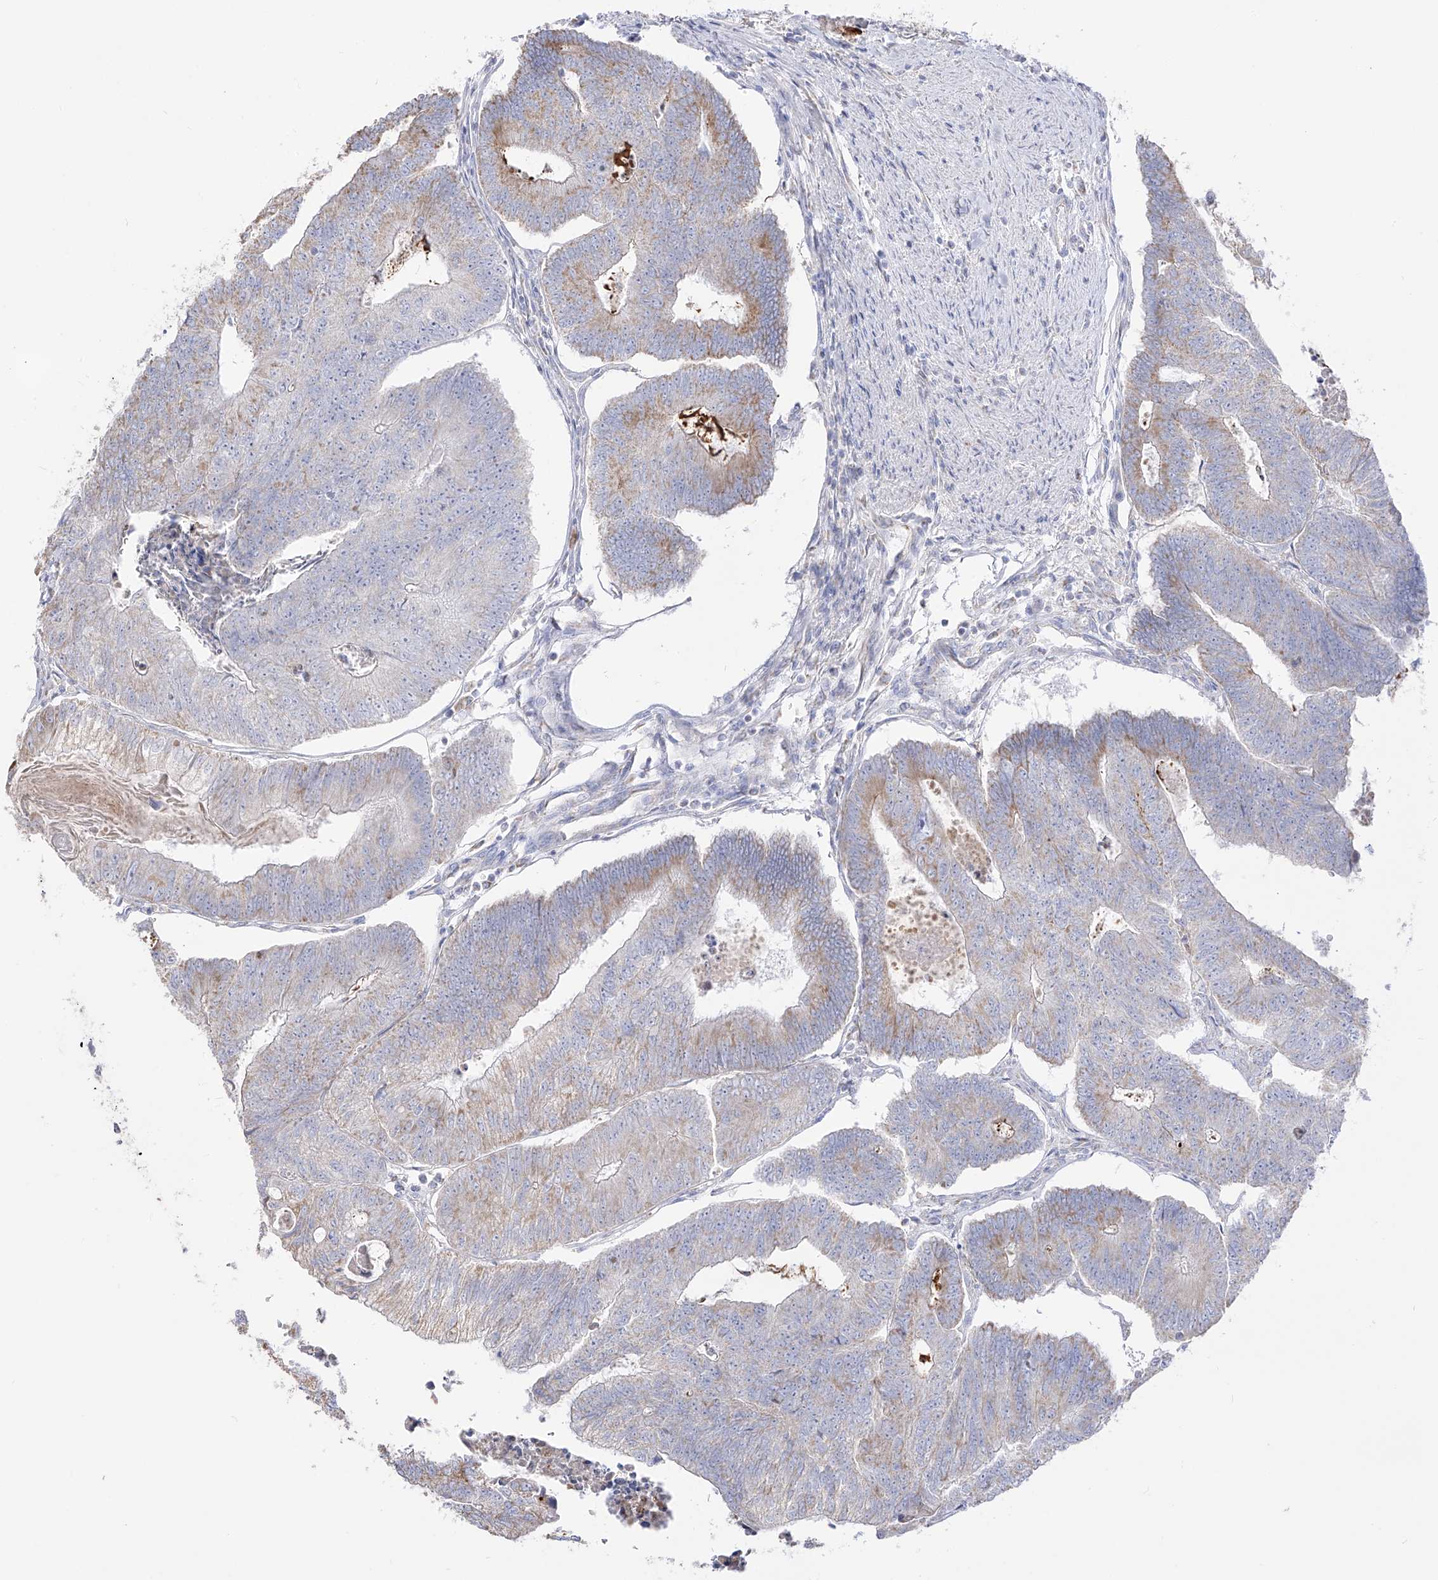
{"staining": {"intensity": "weak", "quantity": "<25%", "location": "cytoplasmic/membranous"}, "tissue": "colorectal cancer", "cell_type": "Tumor cells", "image_type": "cancer", "snomed": [{"axis": "morphology", "description": "Adenocarcinoma, NOS"}, {"axis": "topography", "description": "Colon"}], "caption": "Colorectal cancer stained for a protein using IHC demonstrates no expression tumor cells.", "gene": "RCHY1", "patient": {"sex": "female", "age": 67}}